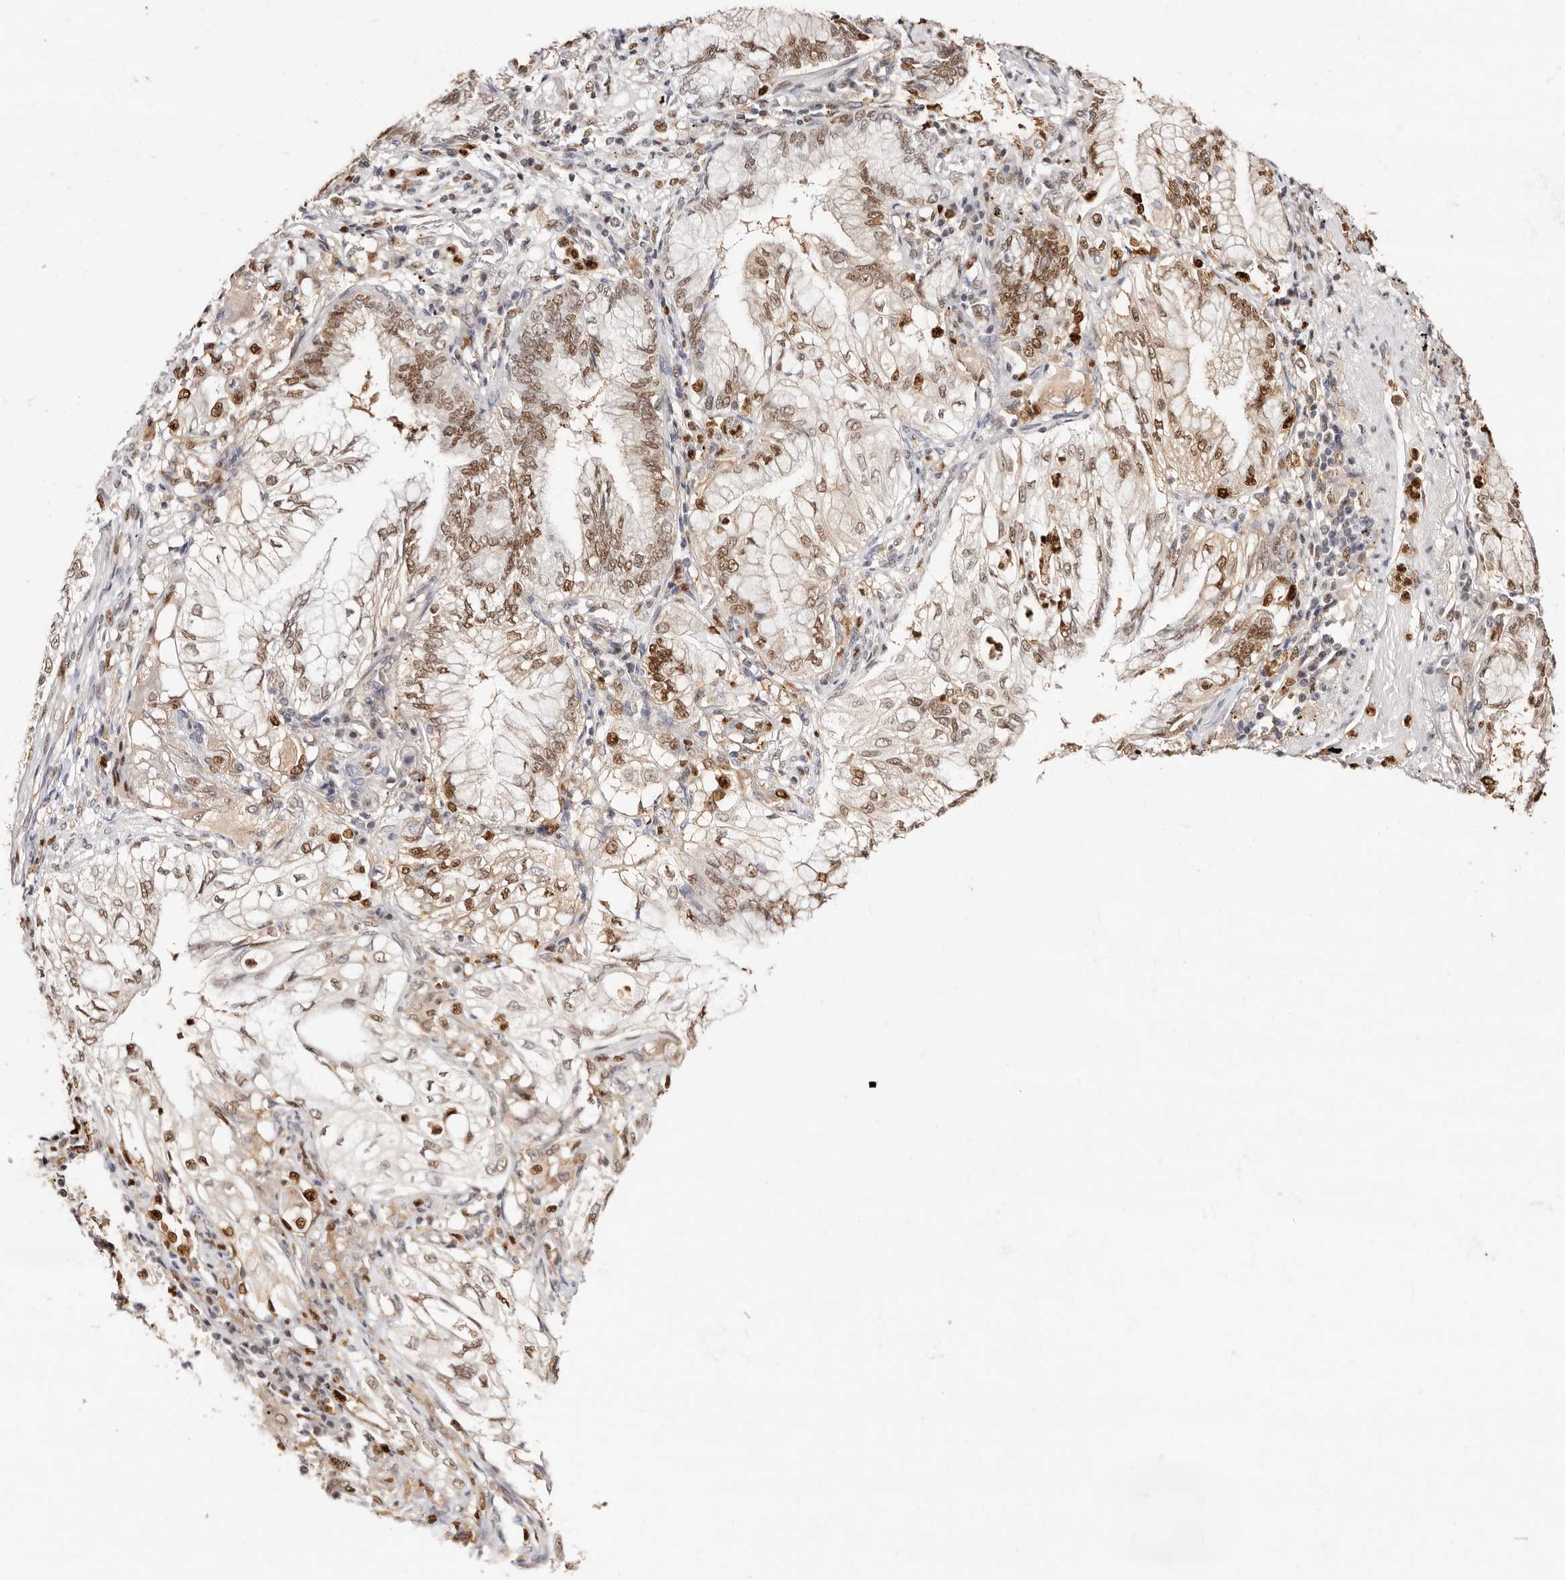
{"staining": {"intensity": "moderate", "quantity": ">75%", "location": "nuclear"}, "tissue": "lung cancer", "cell_type": "Tumor cells", "image_type": "cancer", "snomed": [{"axis": "morphology", "description": "Adenocarcinoma, NOS"}, {"axis": "topography", "description": "Lung"}], "caption": "Human adenocarcinoma (lung) stained for a protein (brown) exhibits moderate nuclear positive staining in approximately >75% of tumor cells.", "gene": "TKT", "patient": {"sex": "female", "age": 70}}